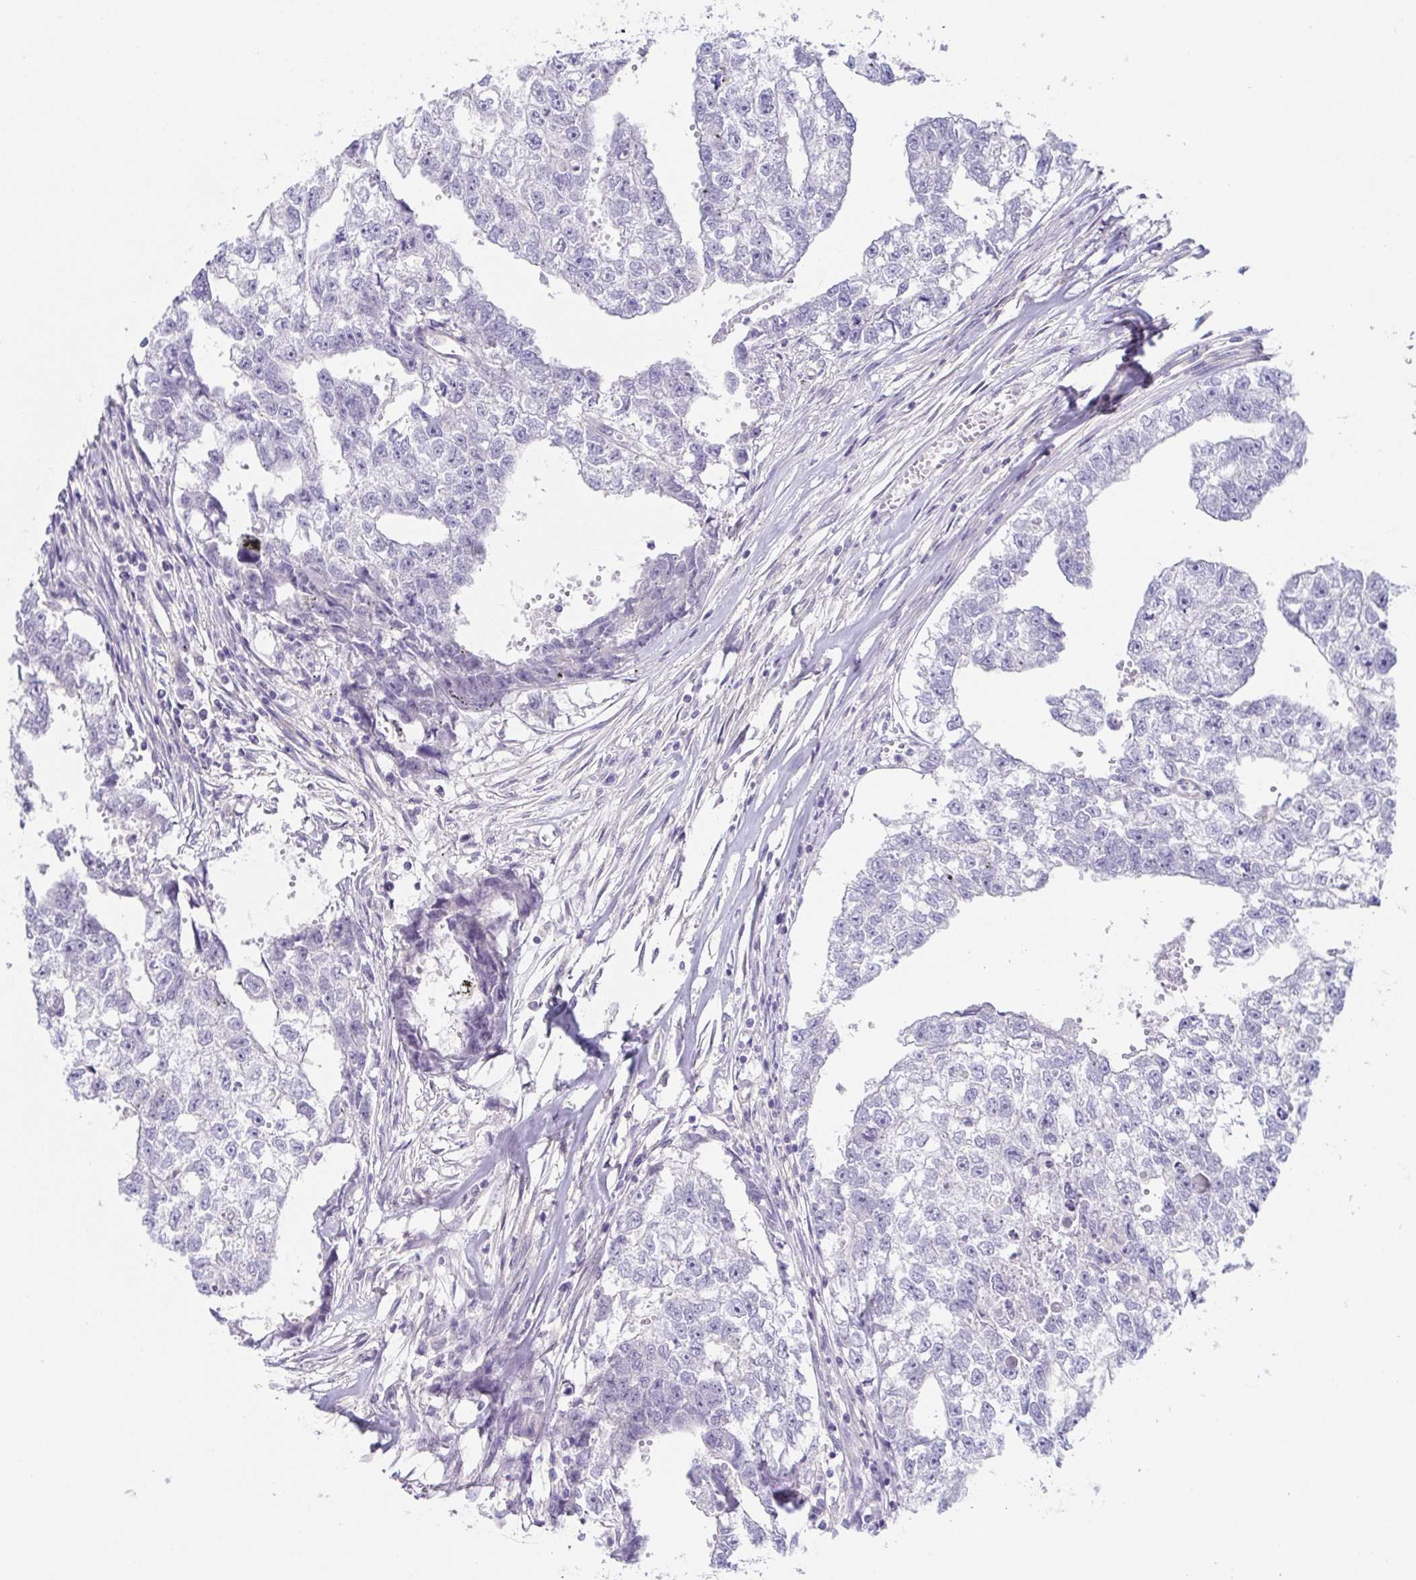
{"staining": {"intensity": "negative", "quantity": "none", "location": "none"}, "tissue": "testis cancer", "cell_type": "Tumor cells", "image_type": "cancer", "snomed": [{"axis": "morphology", "description": "Carcinoma, Embryonal, NOS"}, {"axis": "morphology", "description": "Teratoma, malignant, NOS"}, {"axis": "topography", "description": "Testis"}], "caption": "The immunohistochemistry photomicrograph has no significant staining in tumor cells of malignant teratoma (testis) tissue.", "gene": "COL17A1", "patient": {"sex": "male", "age": 44}}